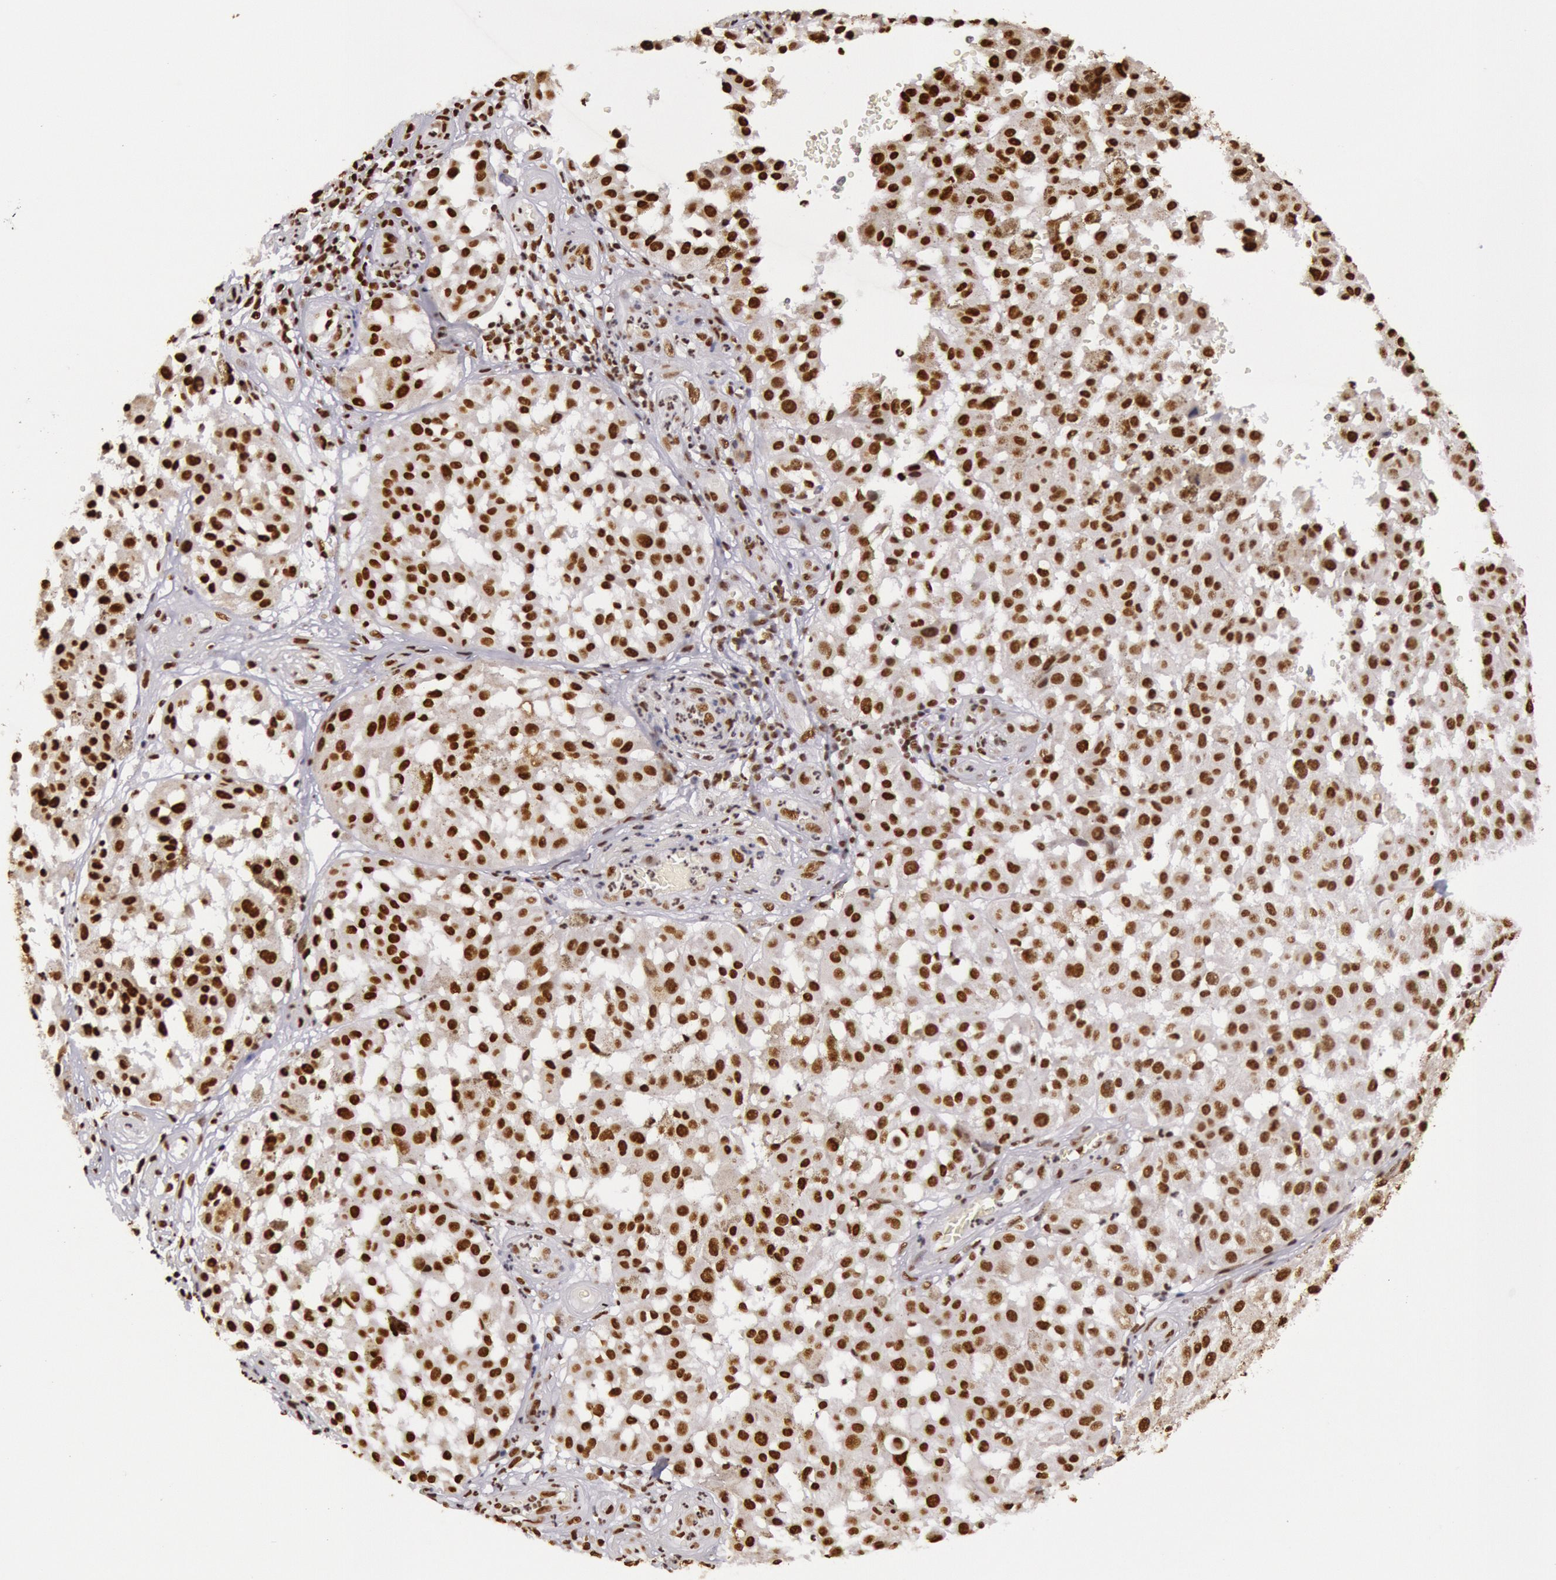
{"staining": {"intensity": "moderate", "quantity": ">75%", "location": "nuclear"}, "tissue": "melanoma", "cell_type": "Tumor cells", "image_type": "cancer", "snomed": [{"axis": "morphology", "description": "Malignant melanoma, NOS"}, {"axis": "topography", "description": "Skin"}], "caption": "Protein analysis of melanoma tissue shows moderate nuclear positivity in approximately >75% of tumor cells.", "gene": "HNRNPH2", "patient": {"sex": "female", "age": 64}}